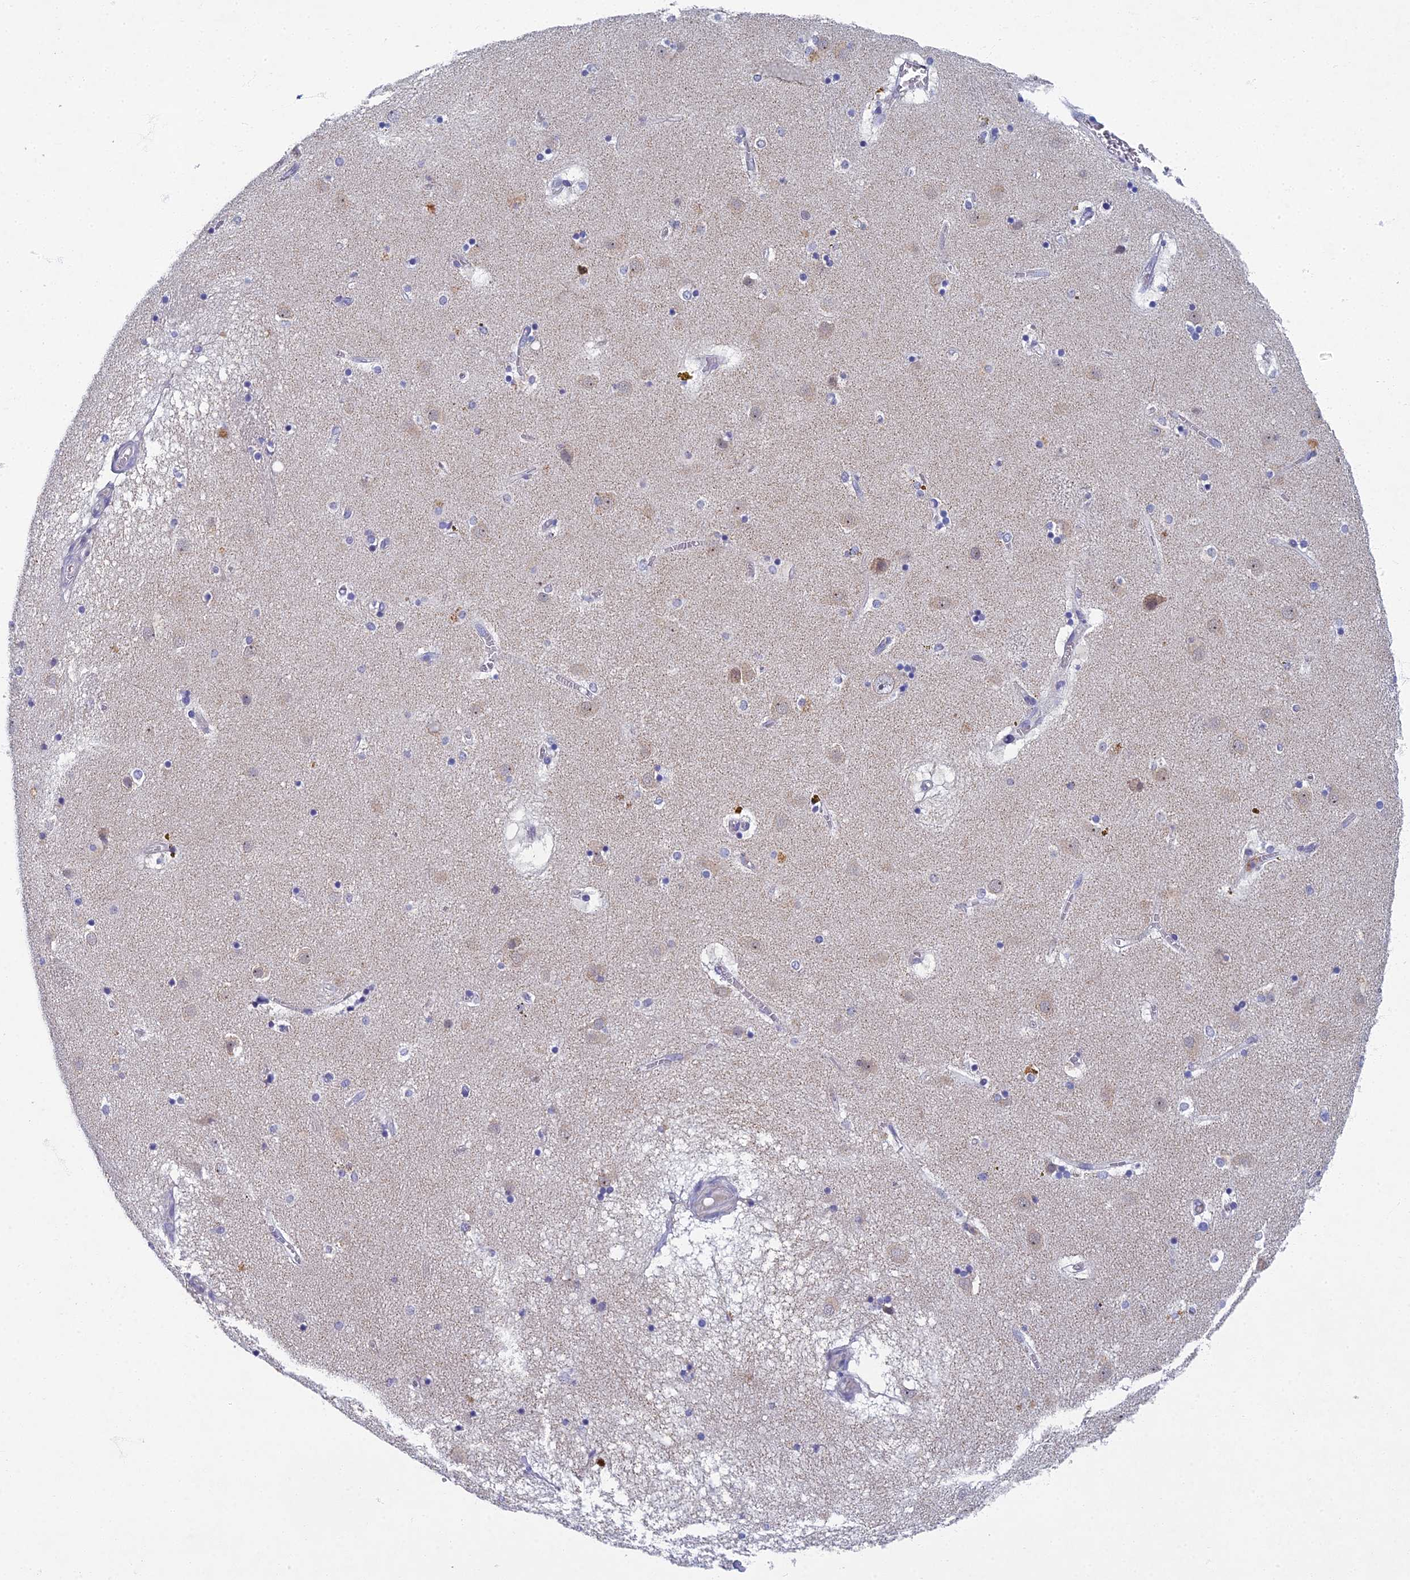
{"staining": {"intensity": "negative", "quantity": "none", "location": "none"}, "tissue": "caudate", "cell_type": "Glial cells", "image_type": "normal", "snomed": [{"axis": "morphology", "description": "Normal tissue, NOS"}, {"axis": "topography", "description": "Lateral ventricle wall"}], "caption": "High power microscopy photomicrograph of an immunohistochemistry (IHC) histopathology image of normal caudate, revealing no significant staining in glial cells. The staining was performed using DAB (3,3'-diaminobenzidine) to visualize the protein expression in brown, while the nuclei were stained in blue with hematoxylin (Magnification: 20x).", "gene": "SPIN4", "patient": {"sex": "male", "age": 70}}